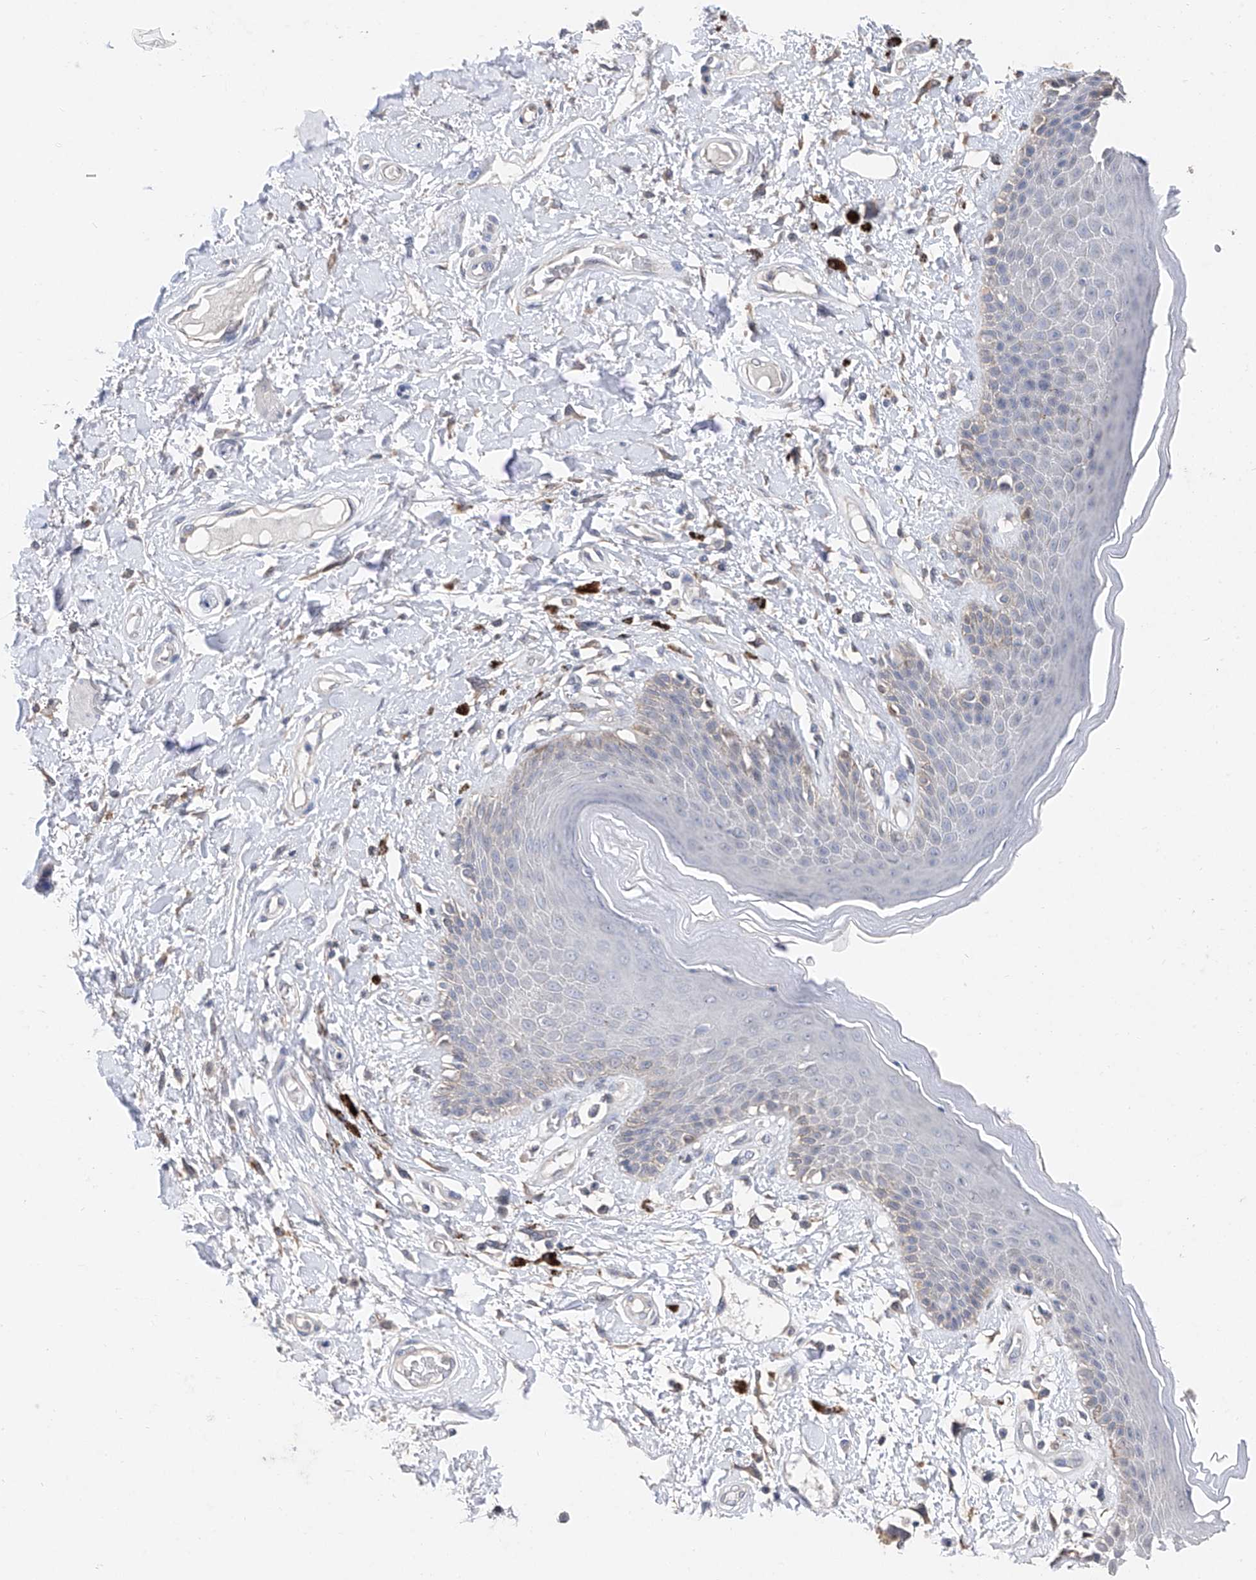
{"staining": {"intensity": "weak", "quantity": "<25%", "location": "cytoplasmic/membranous"}, "tissue": "skin", "cell_type": "Epidermal cells", "image_type": "normal", "snomed": [{"axis": "morphology", "description": "Normal tissue, NOS"}, {"axis": "topography", "description": "Anal"}], "caption": "The photomicrograph demonstrates no staining of epidermal cells in benign skin.", "gene": "FUCA2", "patient": {"sex": "female", "age": 78}}